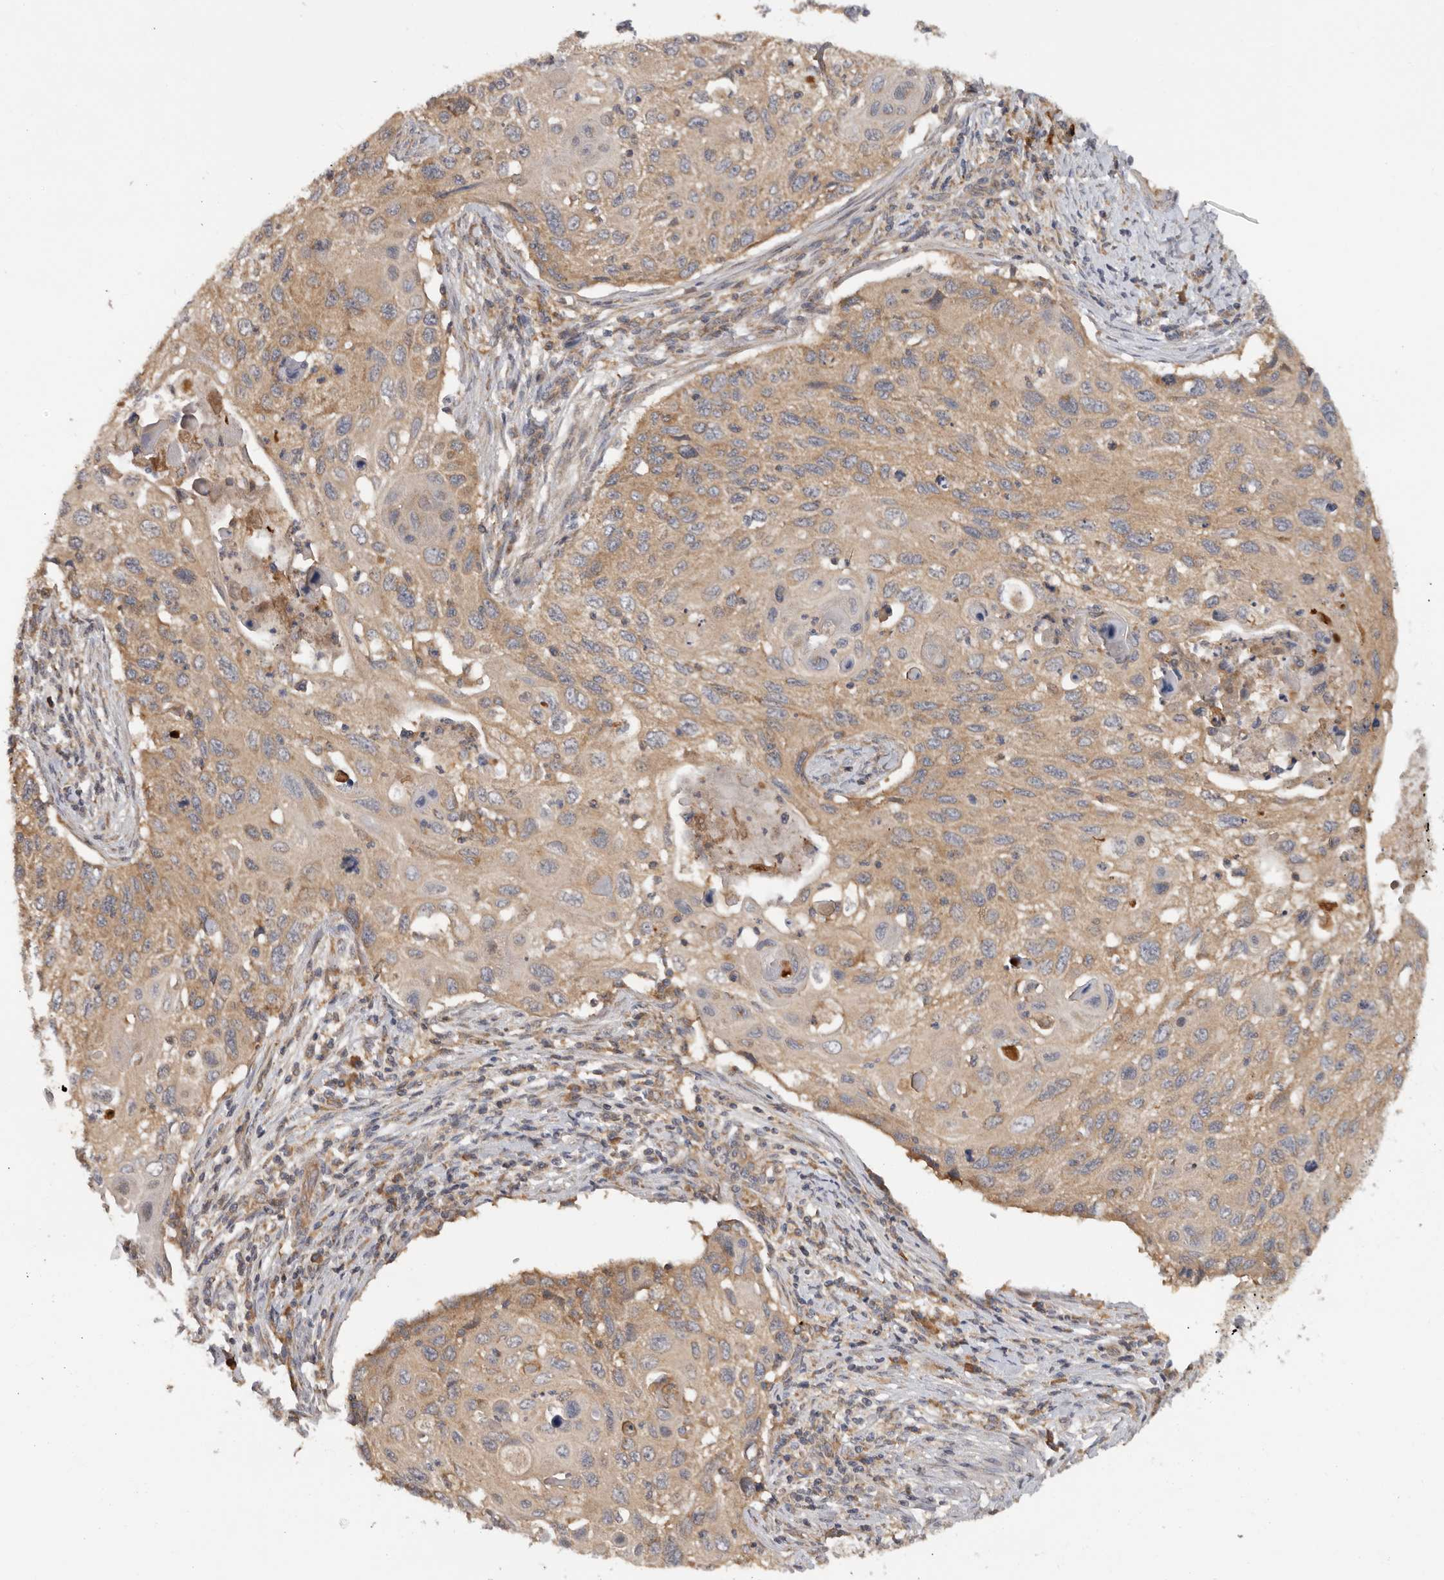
{"staining": {"intensity": "moderate", "quantity": ">75%", "location": "cytoplasmic/membranous"}, "tissue": "cervical cancer", "cell_type": "Tumor cells", "image_type": "cancer", "snomed": [{"axis": "morphology", "description": "Squamous cell carcinoma, NOS"}, {"axis": "topography", "description": "Cervix"}], "caption": "Brown immunohistochemical staining in human cervical cancer displays moderate cytoplasmic/membranous staining in approximately >75% of tumor cells.", "gene": "PPP1R42", "patient": {"sex": "female", "age": 70}}